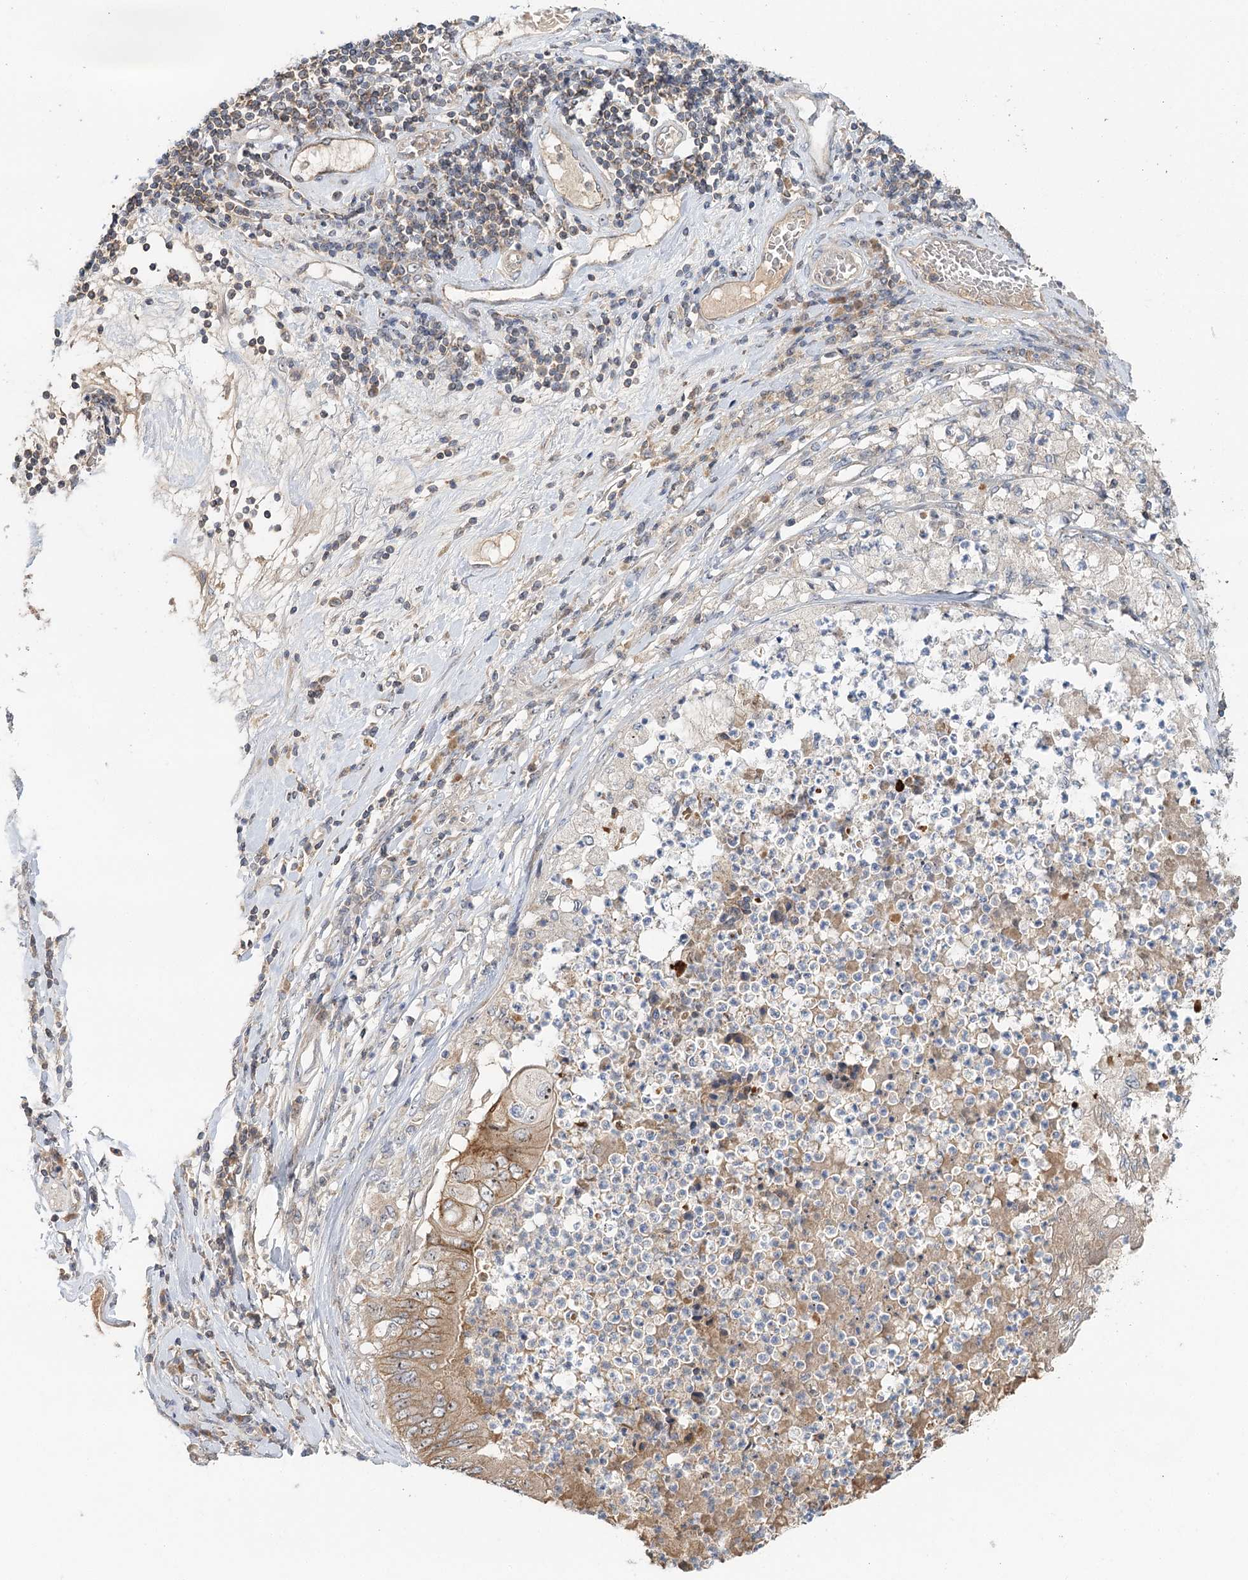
{"staining": {"intensity": "moderate", "quantity": ">75%", "location": "cytoplasmic/membranous,nuclear"}, "tissue": "stomach cancer", "cell_type": "Tumor cells", "image_type": "cancer", "snomed": [{"axis": "morphology", "description": "Adenocarcinoma, NOS"}, {"axis": "topography", "description": "Stomach"}], "caption": "Immunohistochemistry micrograph of human stomach adenocarcinoma stained for a protein (brown), which exhibits medium levels of moderate cytoplasmic/membranous and nuclear positivity in about >75% of tumor cells.", "gene": "RAPGEF6", "patient": {"sex": "female", "age": 73}}